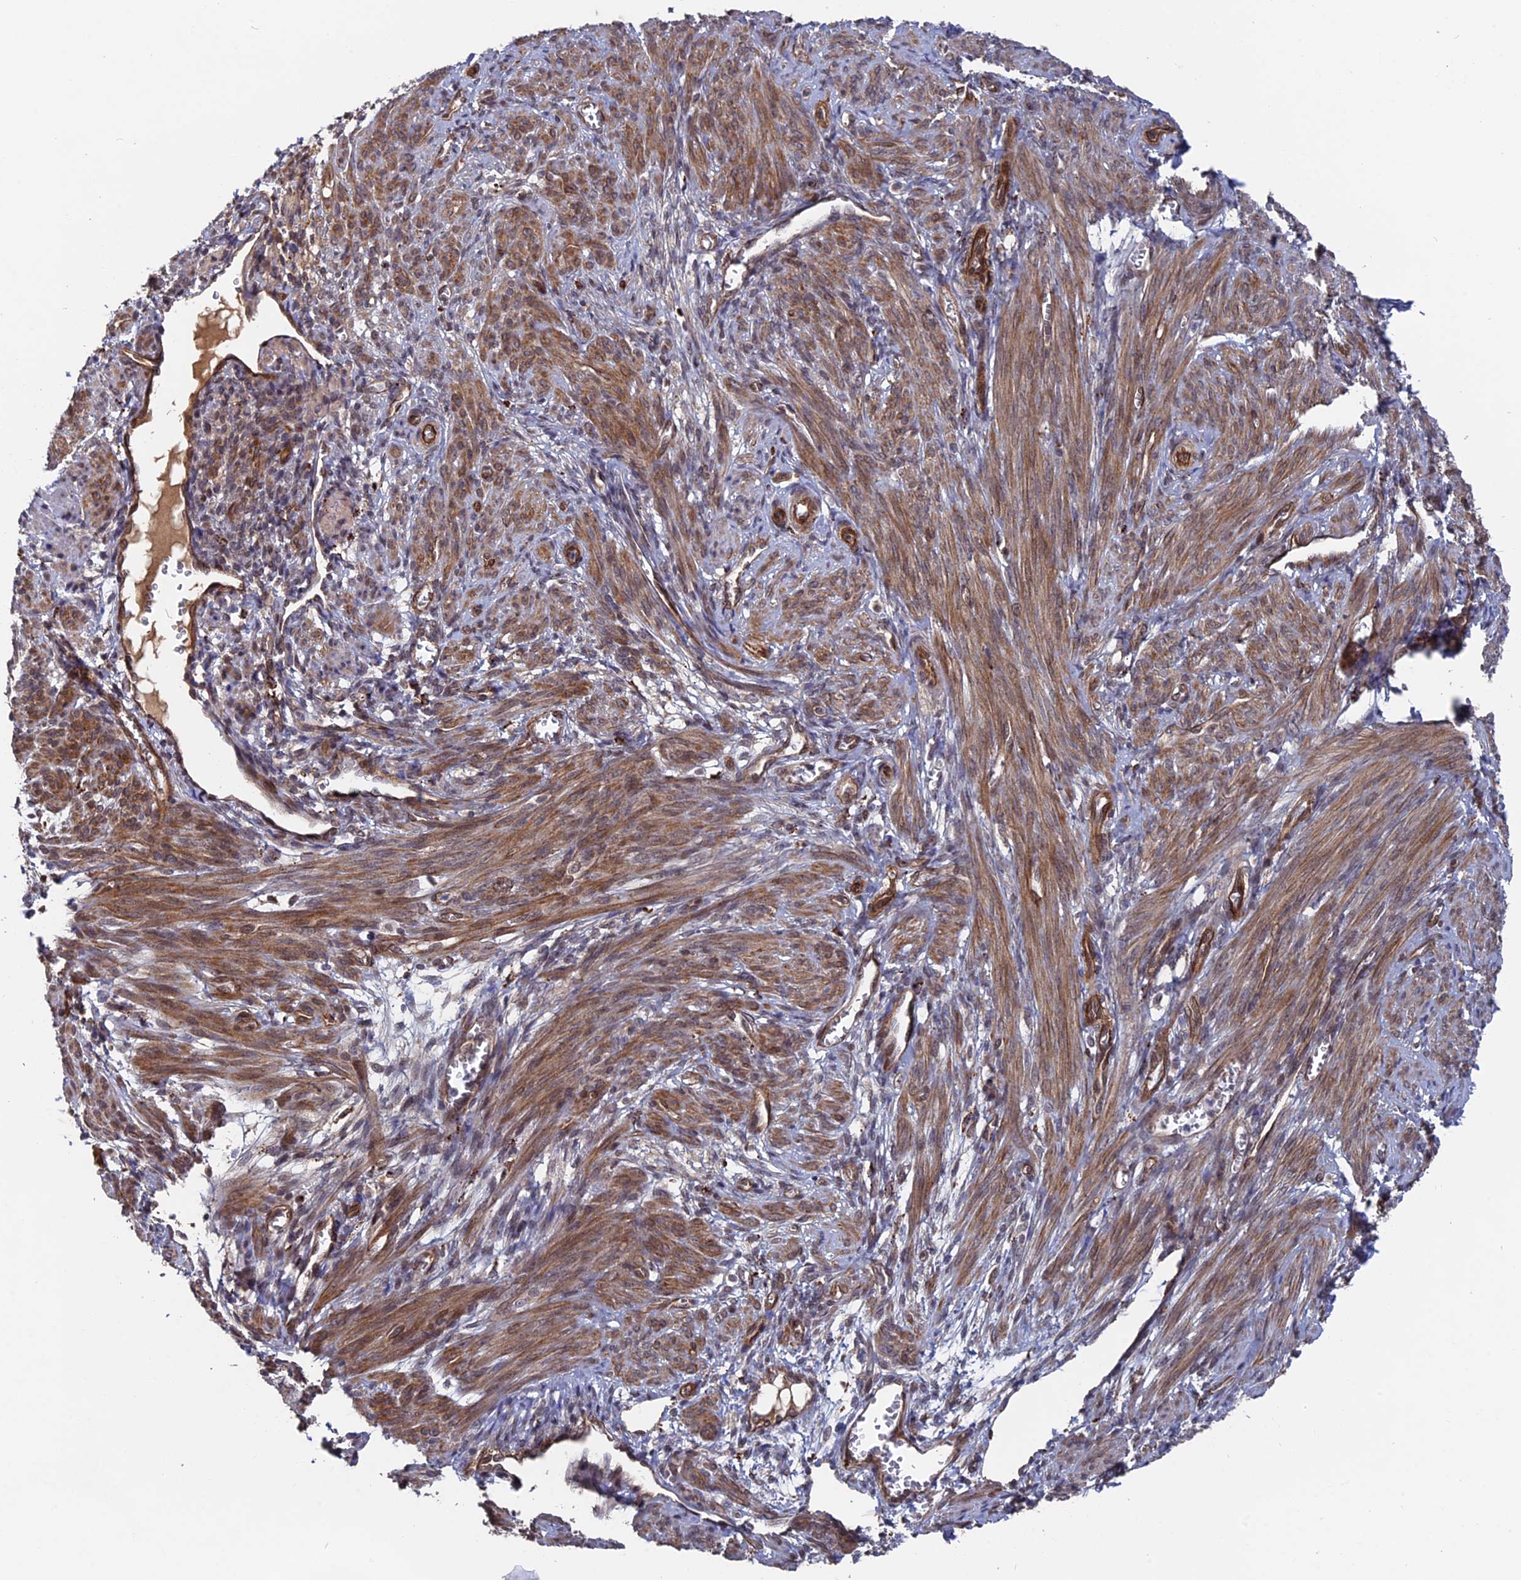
{"staining": {"intensity": "moderate", "quantity": "25%-75%", "location": "cytoplasmic/membranous"}, "tissue": "smooth muscle", "cell_type": "Smooth muscle cells", "image_type": "normal", "snomed": [{"axis": "morphology", "description": "Normal tissue, NOS"}, {"axis": "topography", "description": "Smooth muscle"}], "caption": "IHC staining of unremarkable smooth muscle, which reveals medium levels of moderate cytoplasmic/membranous expression in about 25%-75% of smooth muscle cells indicating moderate cytoplasmic/membranous protein positivity. The staining was performed using DAB (3,3'-diaminobenzidine) (brown) for protein detection and nuclei were counterstained in hematoxylin (blue).", "gene": "NOSIP", "patient": {"sex": "female", "age": 39}}